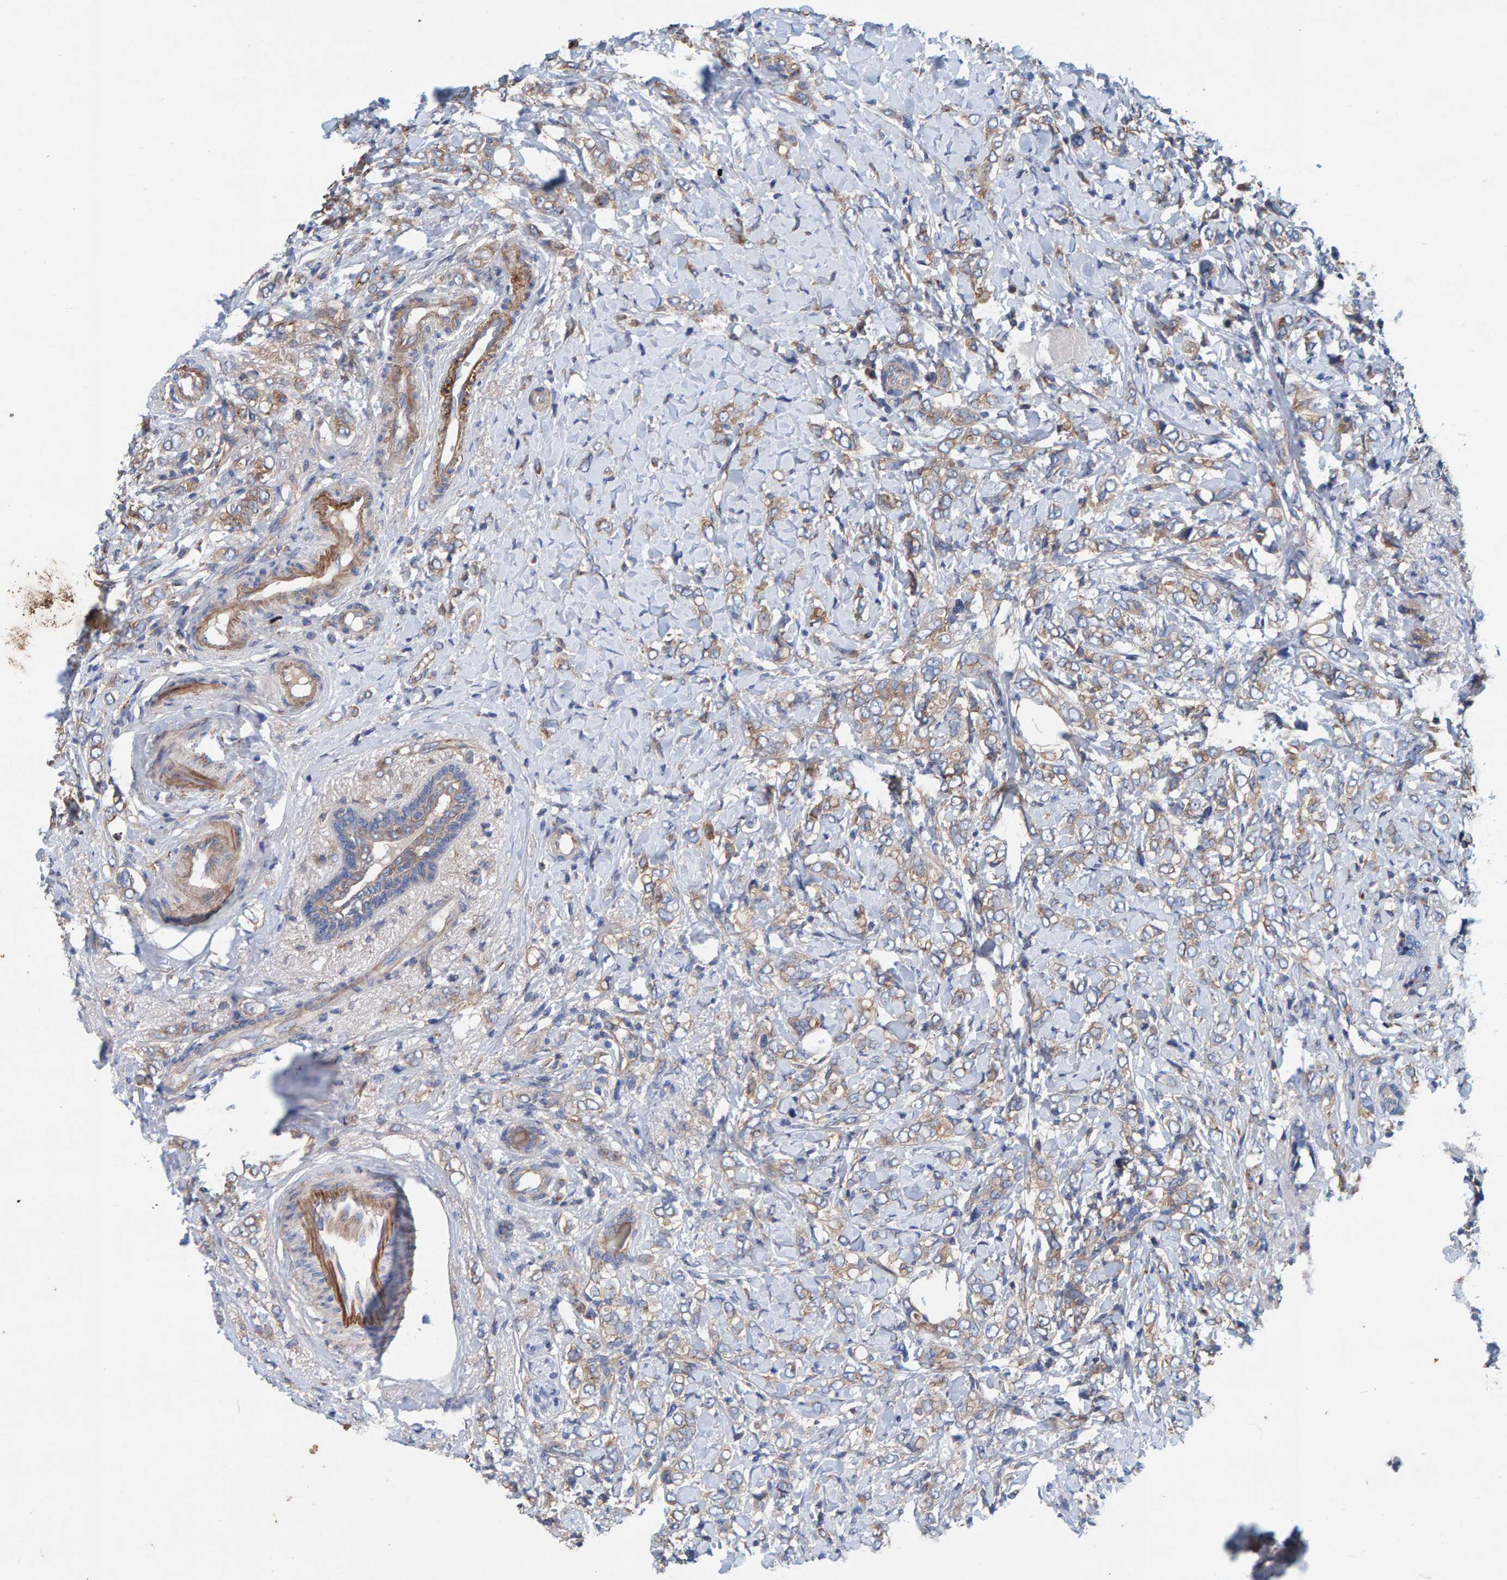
{"staining": {"intensity": "weak", "quantity": ">75%", "location": "cytoplasmic/membranous"}, "tissue": "breast cancer", "cell_type": "Tumor cells", "image_type": "cancer", "snomed": [{"axis": "morphology", "description": "Normal tissue, NOS"}, {"axis": "morphology", "description": "Lobular carcinoma"}, {"axis": "topography", "description": "Breast"}], "caption": "Immunohistochemistry image of neoplastic tissue: human breast lobular carcinoma stained using immunohistochemistry shows low levels of weak protein expression localized specifically in the cytoplasmic/membranous of tumor cells, appearing as a cytoplasmic/membranous brown color.", "gene": "MKLN1", "patient": {"sex": "female", "age": 47}}